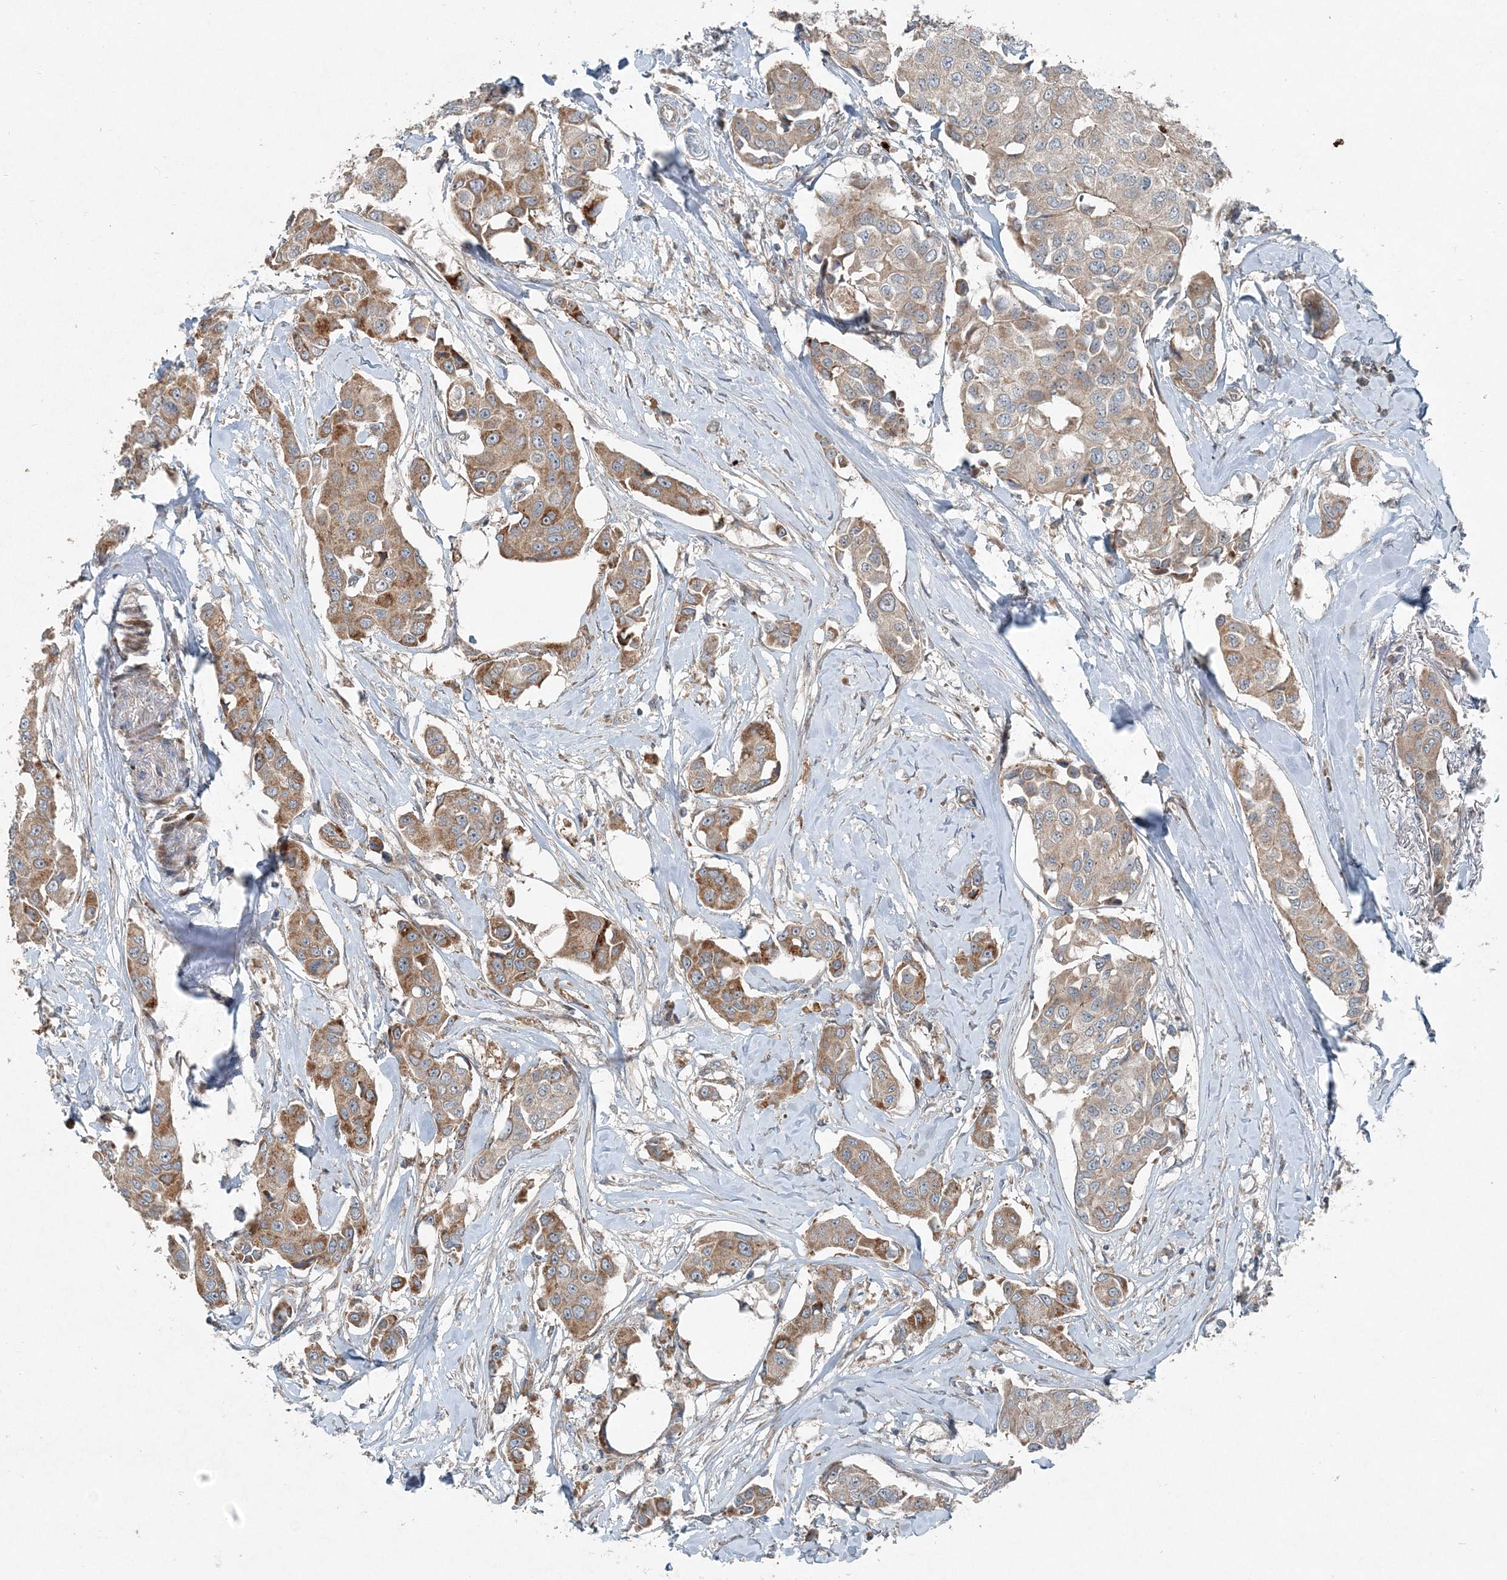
{"staining": {"intensity": "moderate", "quantity": ">75%", "location": "cytoplasmic/membranous"}, "tissue": "breast cancer", "cell_type": "Tumor cells", "image_type": "cancer", "snomed": [{"axis": "morphology", "description": "Duct carcinoma"}, {"axis": "topography", "description": "Breast"}], "caption": "Immunohistochemical staining of infiltrating ductal carcinoma (breast) displays medium levels of moderate cytoplasmic/membranous protein positivity in approximately >75% of tumor cells.", "gene": "INTU", "patient": {"sex": "female", "age": 80}}